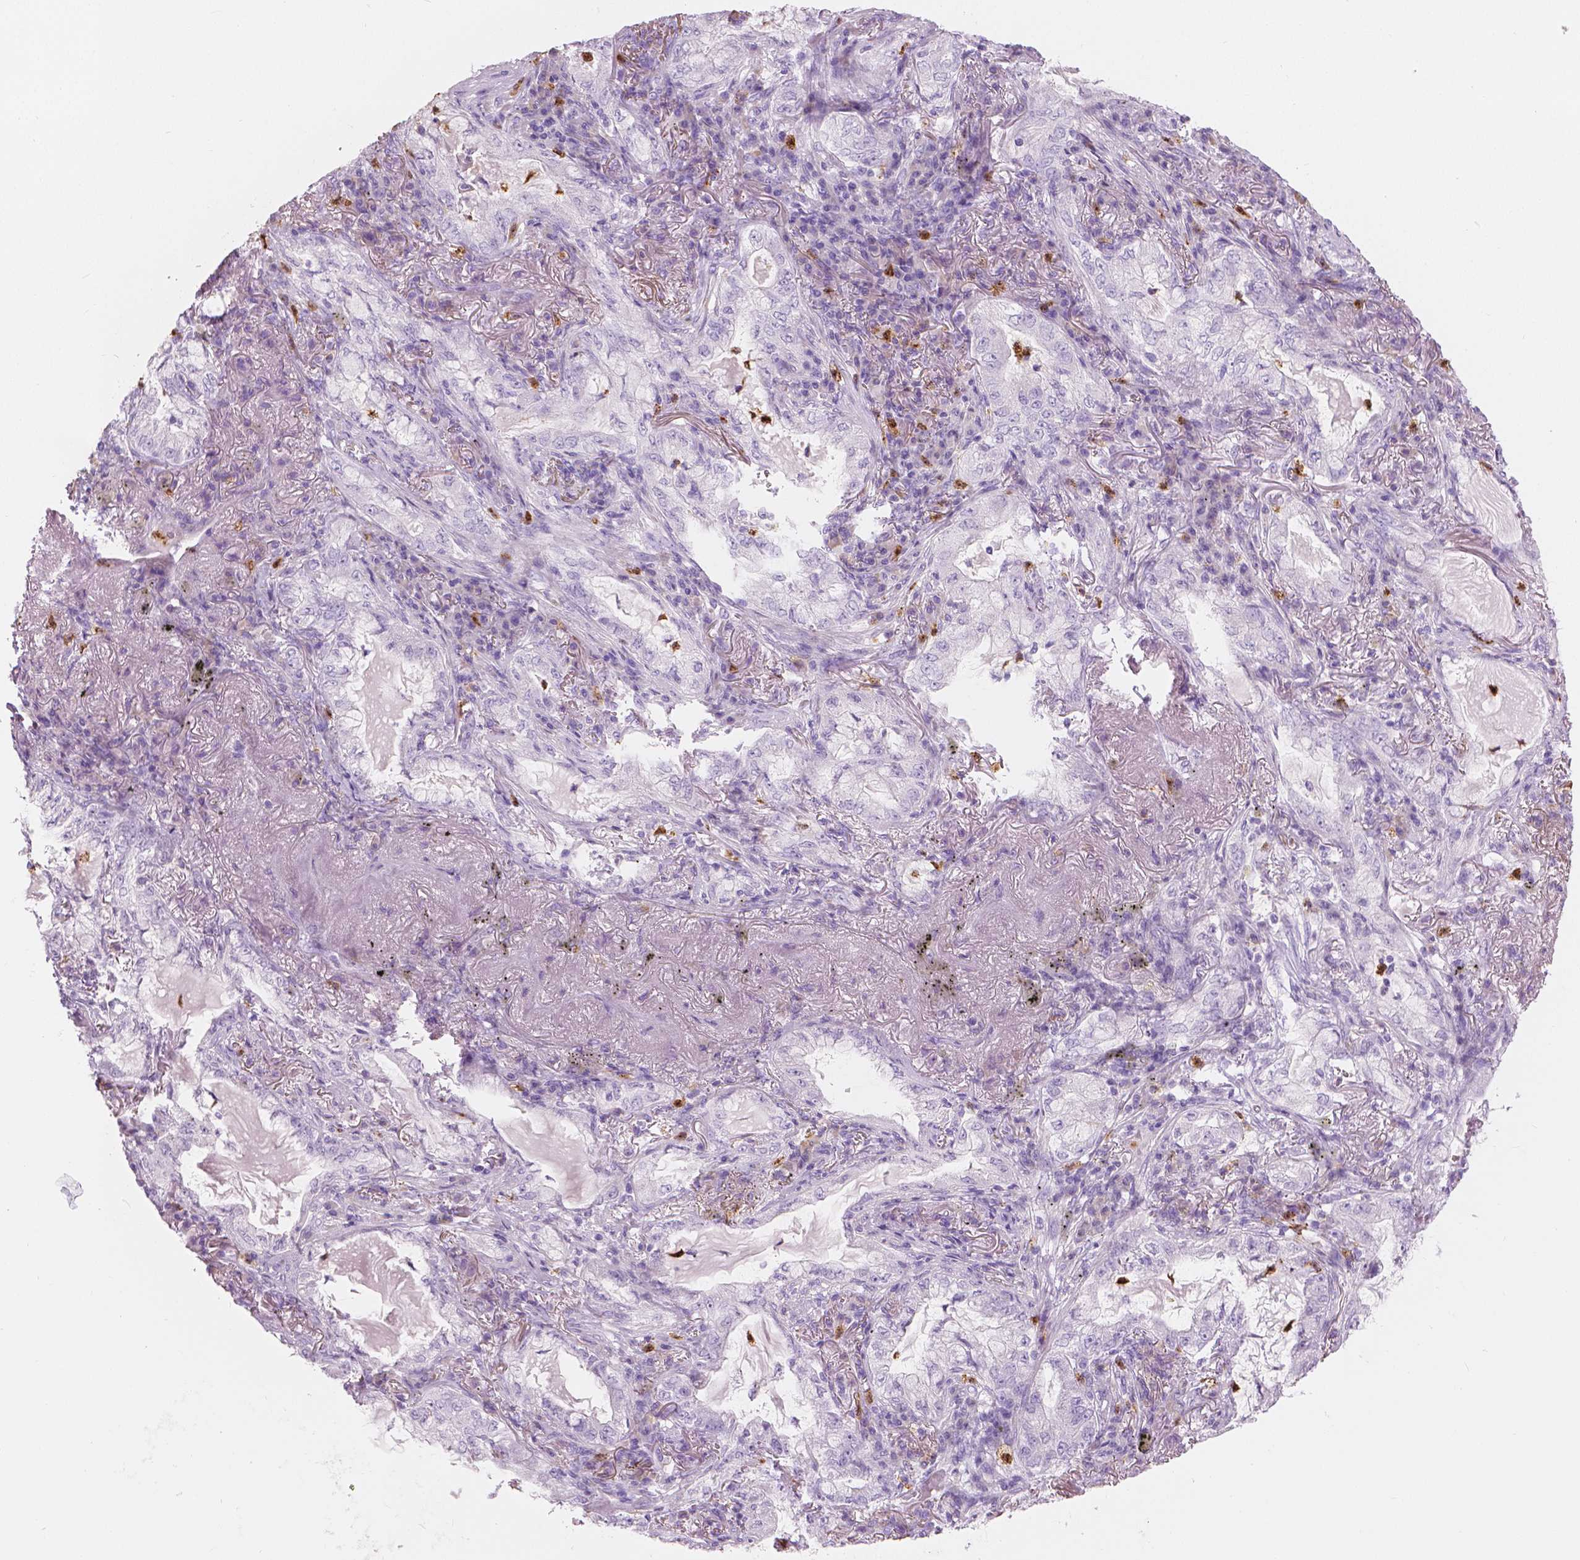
{"staining": {"intensity": "negative", "quantity": "none", "location": "none"}, "tissue": "lung cancer", "cell_type": "Tumor cells", "image_type": "cancer", "snomed": [{"axis": "morphology", "description": "Adenocarcinoma, NOS"}, {"axis": "topography", "description": "Lung"}], "caption": "Human lung cancer stained for a protein using immunohistochemistry (IHC) displays no positivity in tumor cells.", "gene": "CXCR2", "patient": {"sex": "female", "age": 73}}